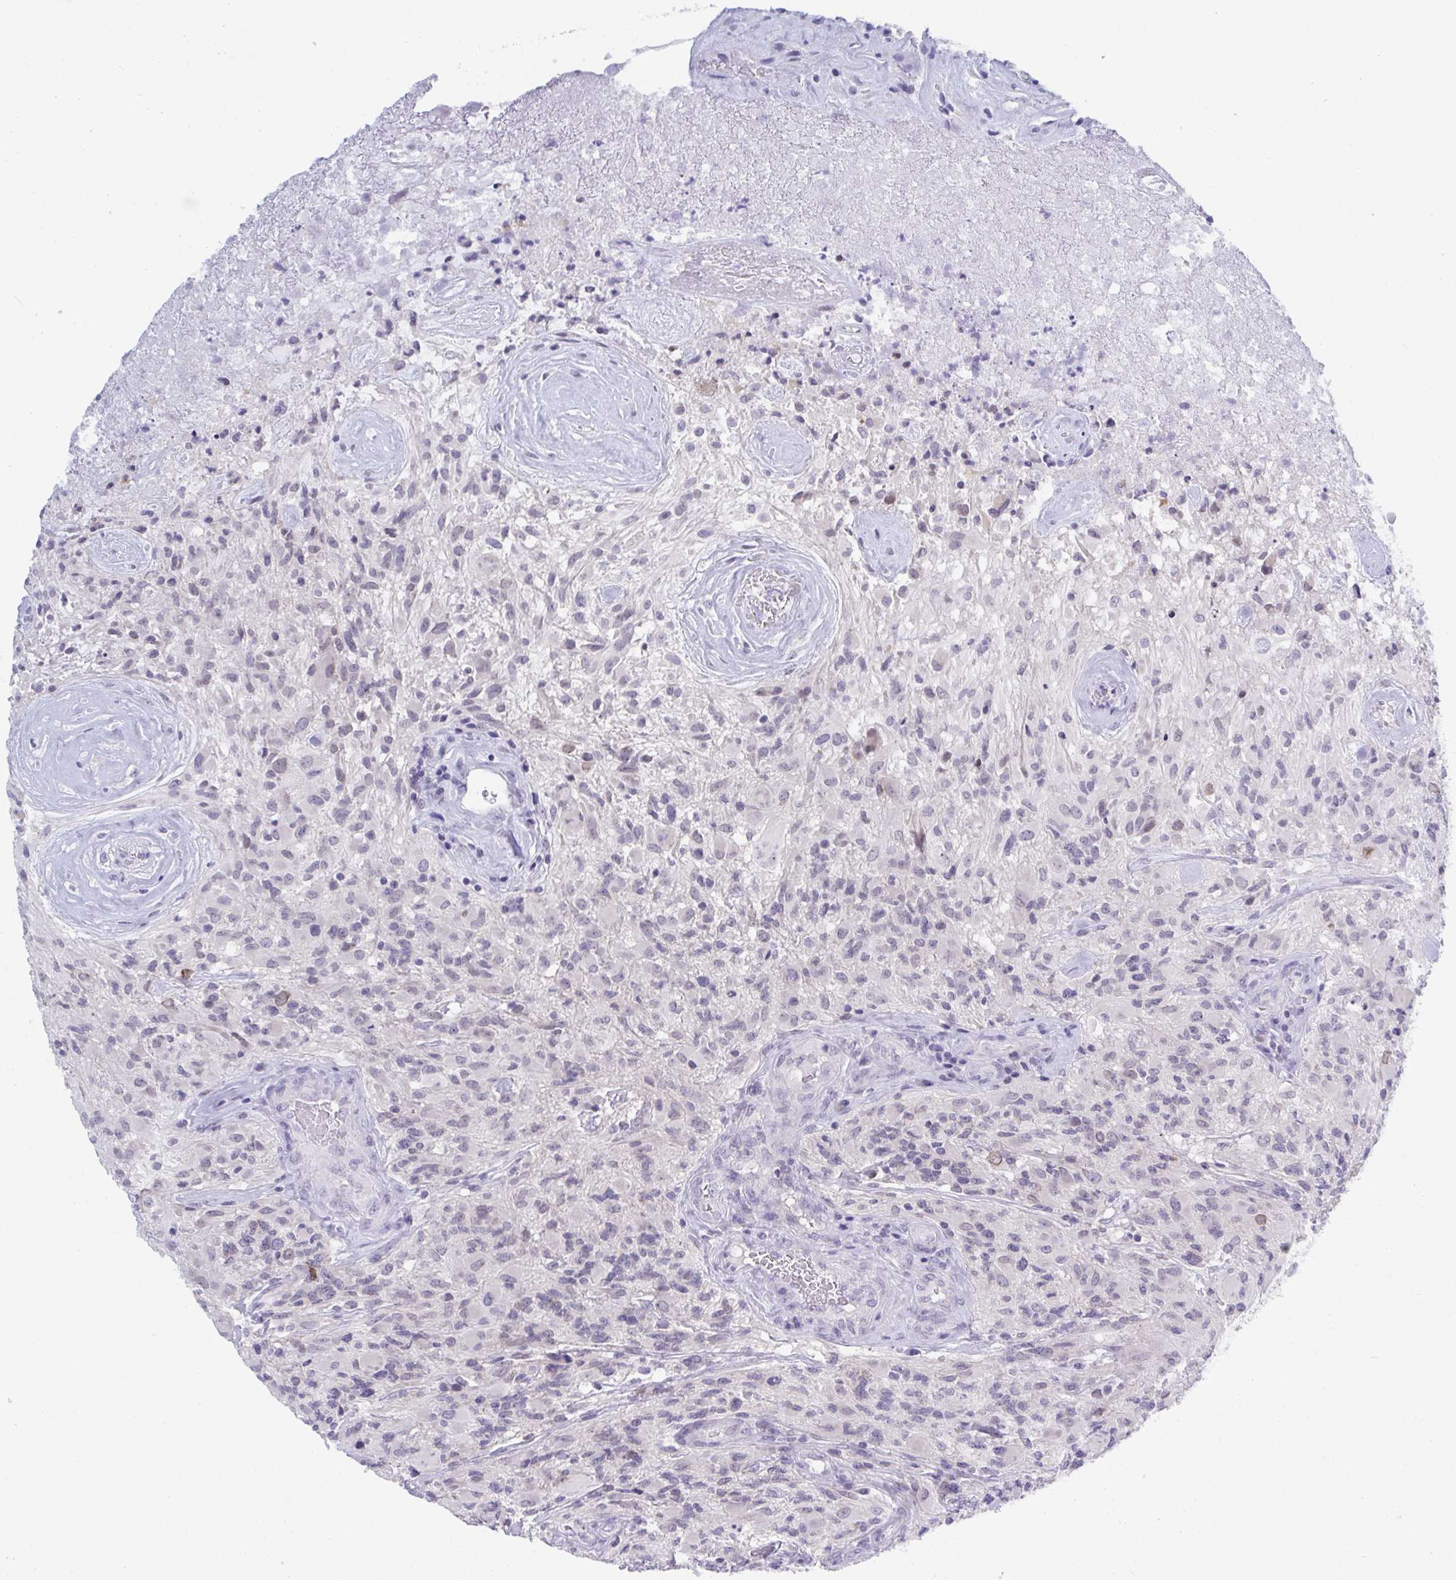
{"staining": {"intensity": "weak", "quantity": "25%-75%", "location": "nuclear"}, "tissue": "glioma", "cell_type": "Tumor cells", "image_type": "cancer", "snomed": [{"axis": "morphology", "description": "Glioma, malignant, High grade"}, {"axis": "topography", "description": "Brain"}], "caption": "DAB immunohistochemical staining of human glioma demonstrates weak nuclear protein positivity in about 25%-75% of tumor cells.", "gene": "BMAL2", "patient": {"sex": "female", "age": 65}}